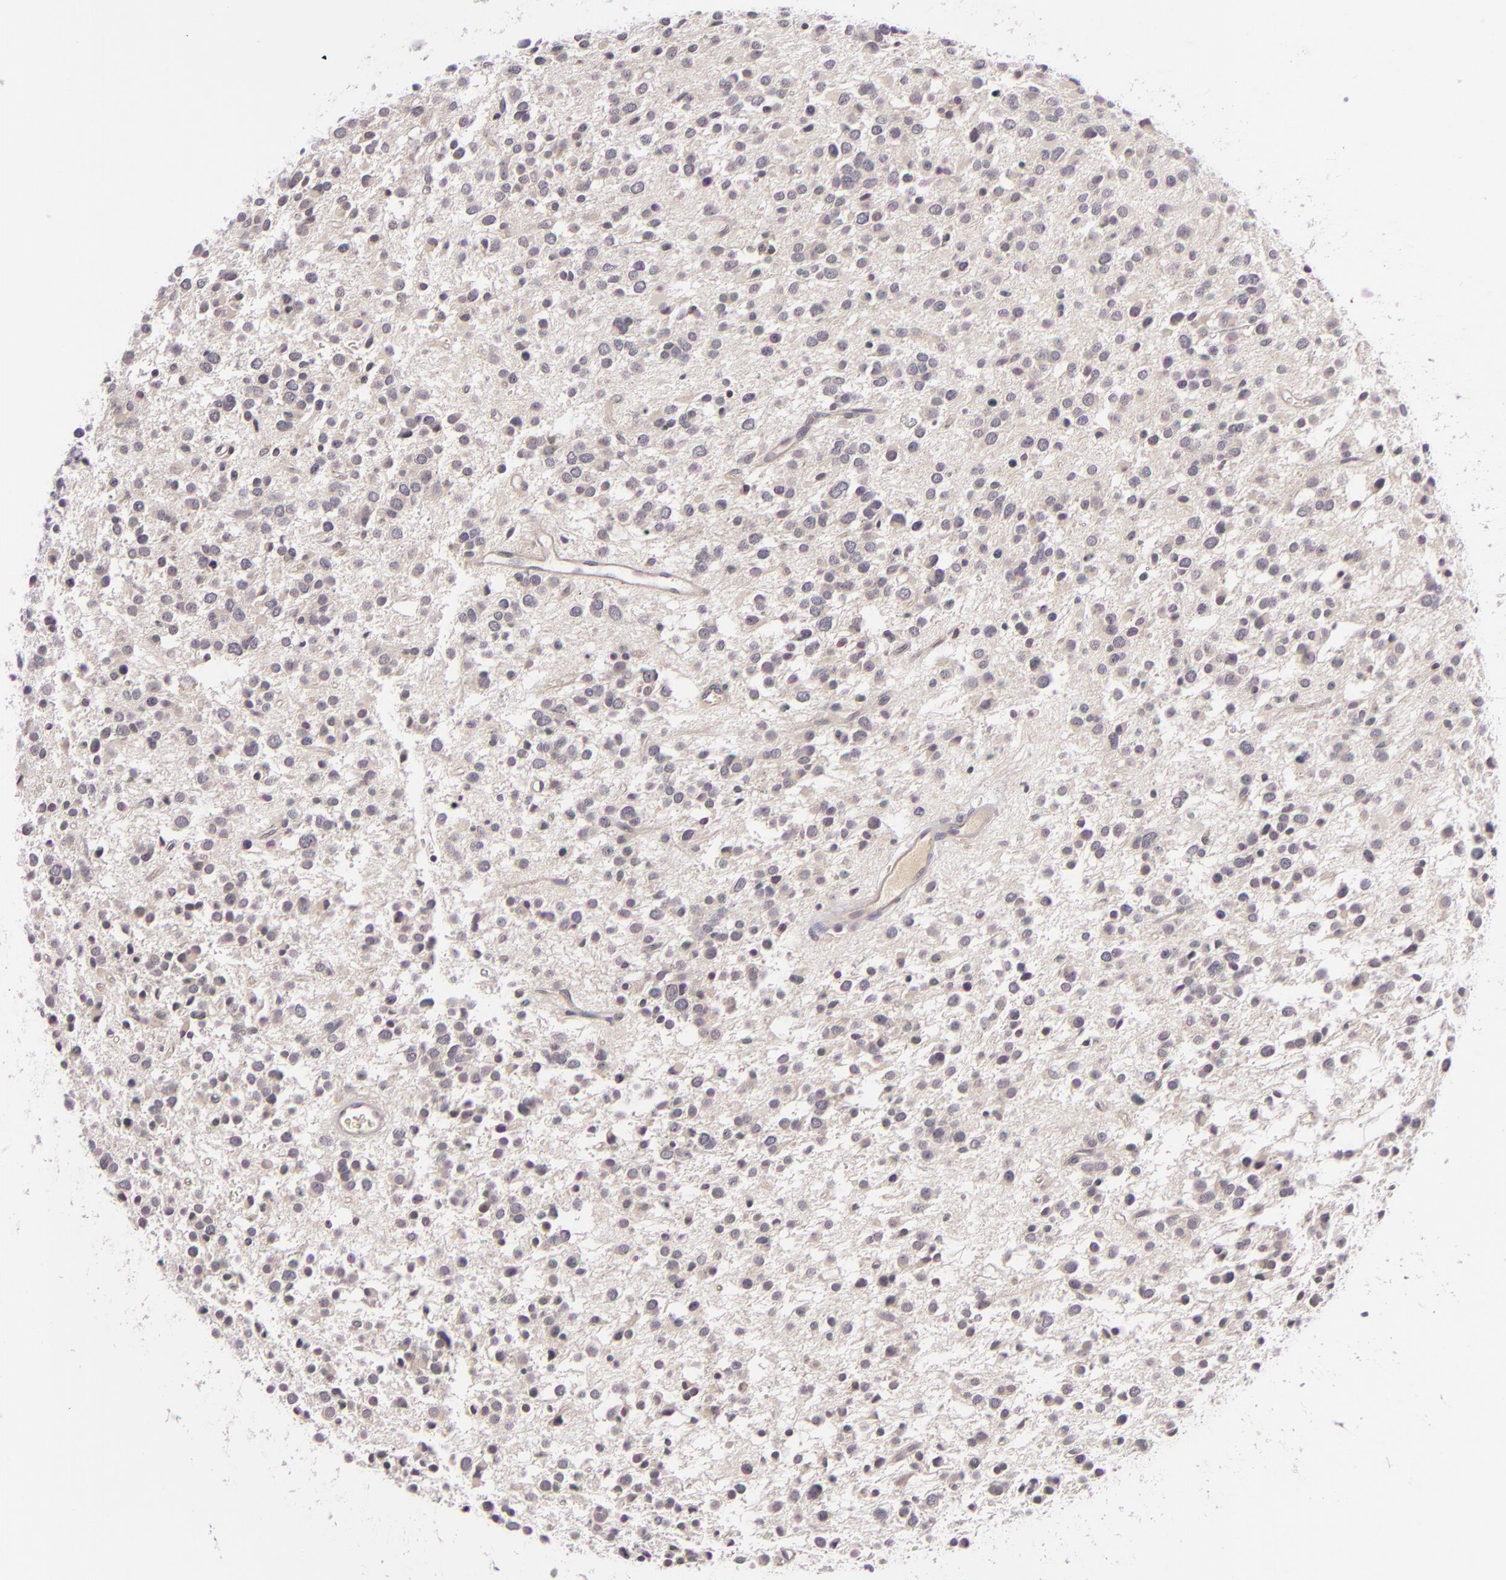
{"staining": {"intensity": "negative", "quantity": "none", "location": "none"}, "tissue": "glioma", "cell_type": "Tumor cells", "image_type": "cancer", "snomed": [{"axis": "morphology", "description": "Glioma, malignant, Low grade"}, {"axis": "topography", "description": "Brain"}], "caption": "DAB immunohistochemical staining of glioma shows no significant positivity in tumor cells.", "gene": "DAG1", "patient": {"sex": "female", "age": 36}}